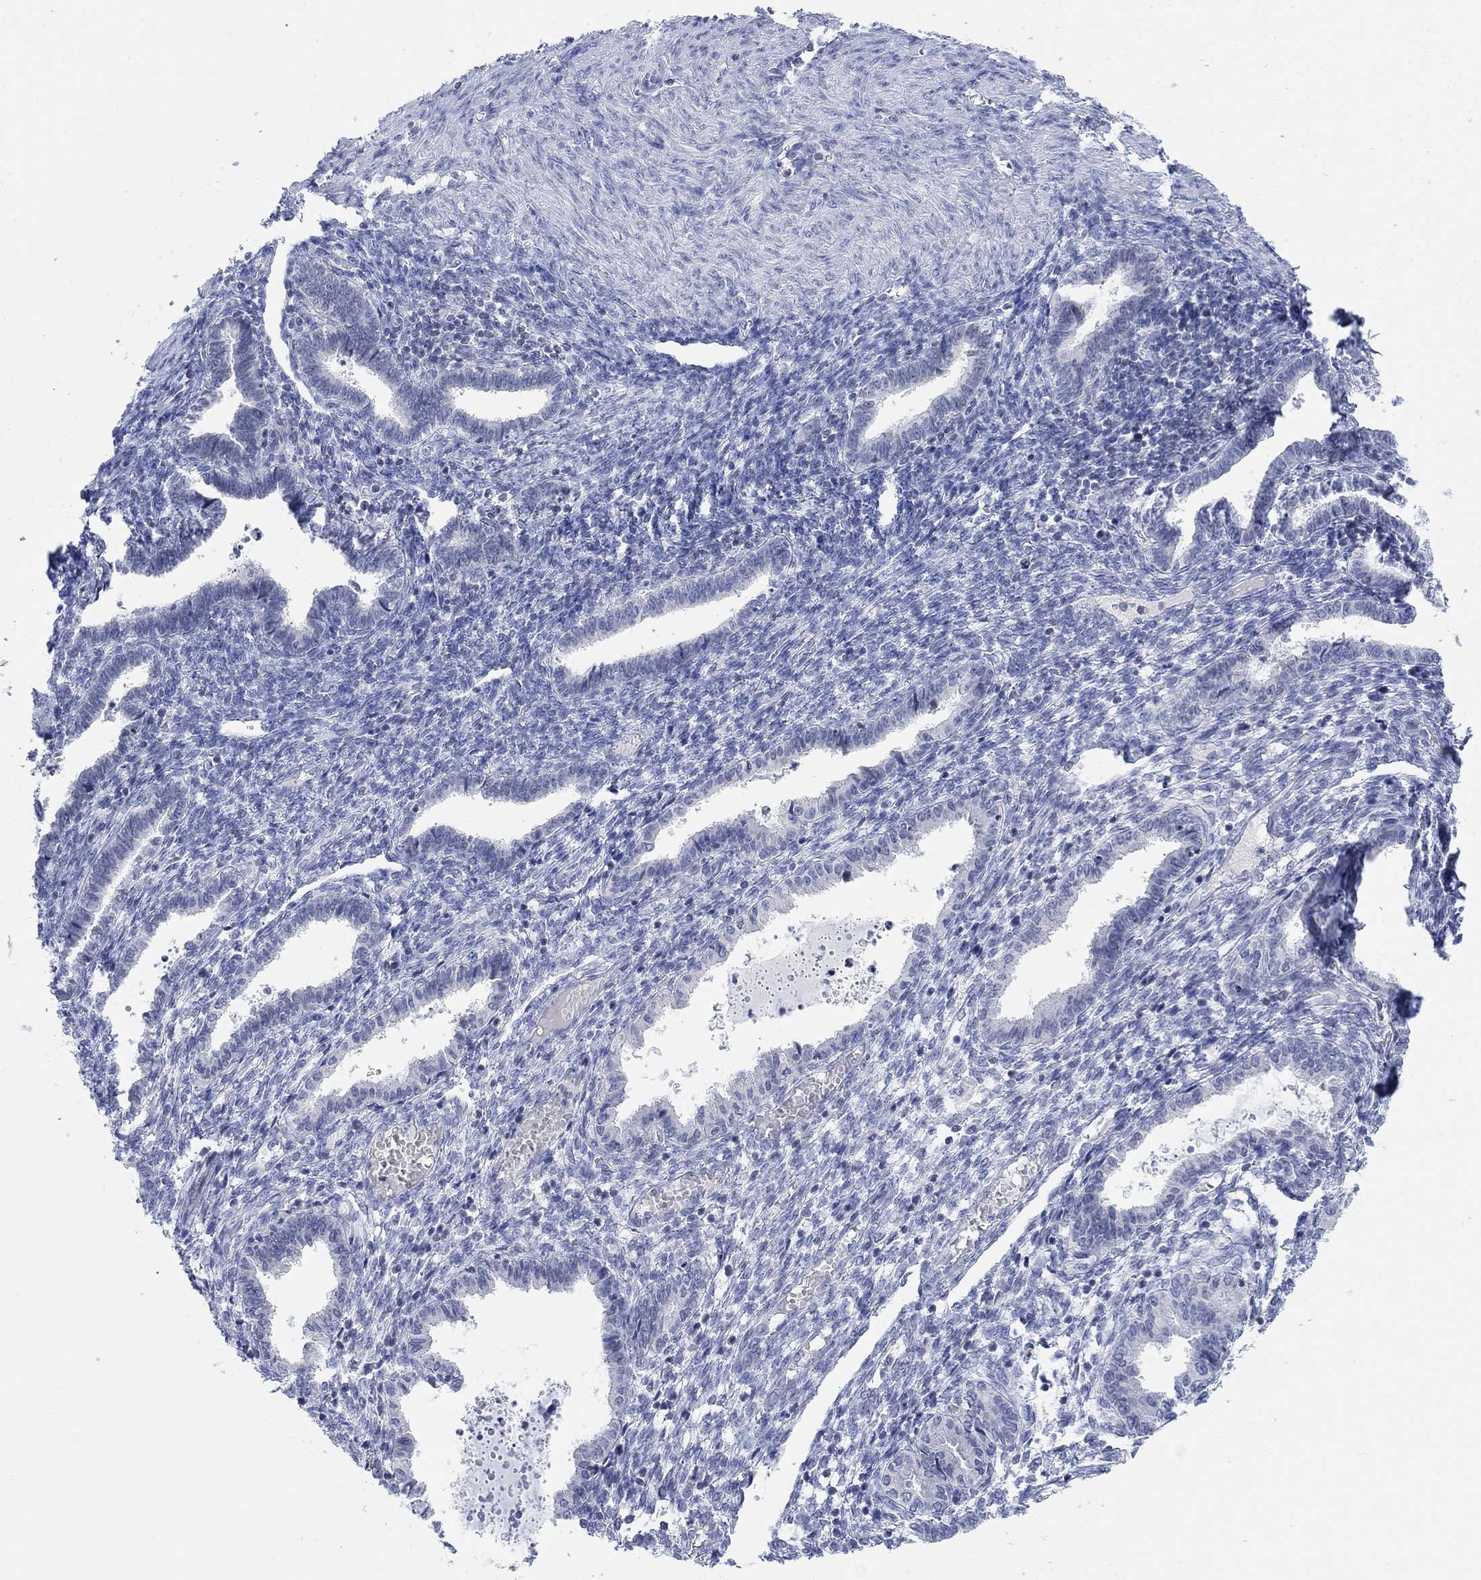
{"staining": {"intensity": "negative", "quantity": "none", "location": "none"}, "tissue": "endometrium", "cell_type": "Cells in endometrial stroma", "image_type": "normal", "snomed": [{"axis": "morphology", "description": "Normal tissue, NOS"}, {"axis": "topography", "description": "Endometrium"}], "caption": "IHC of benign human endometrium demonstrates no positivity in cells in endometrial stroma.", "gene": "ATP6V1E2", "patient": {"sex": "female", "age": 43}}